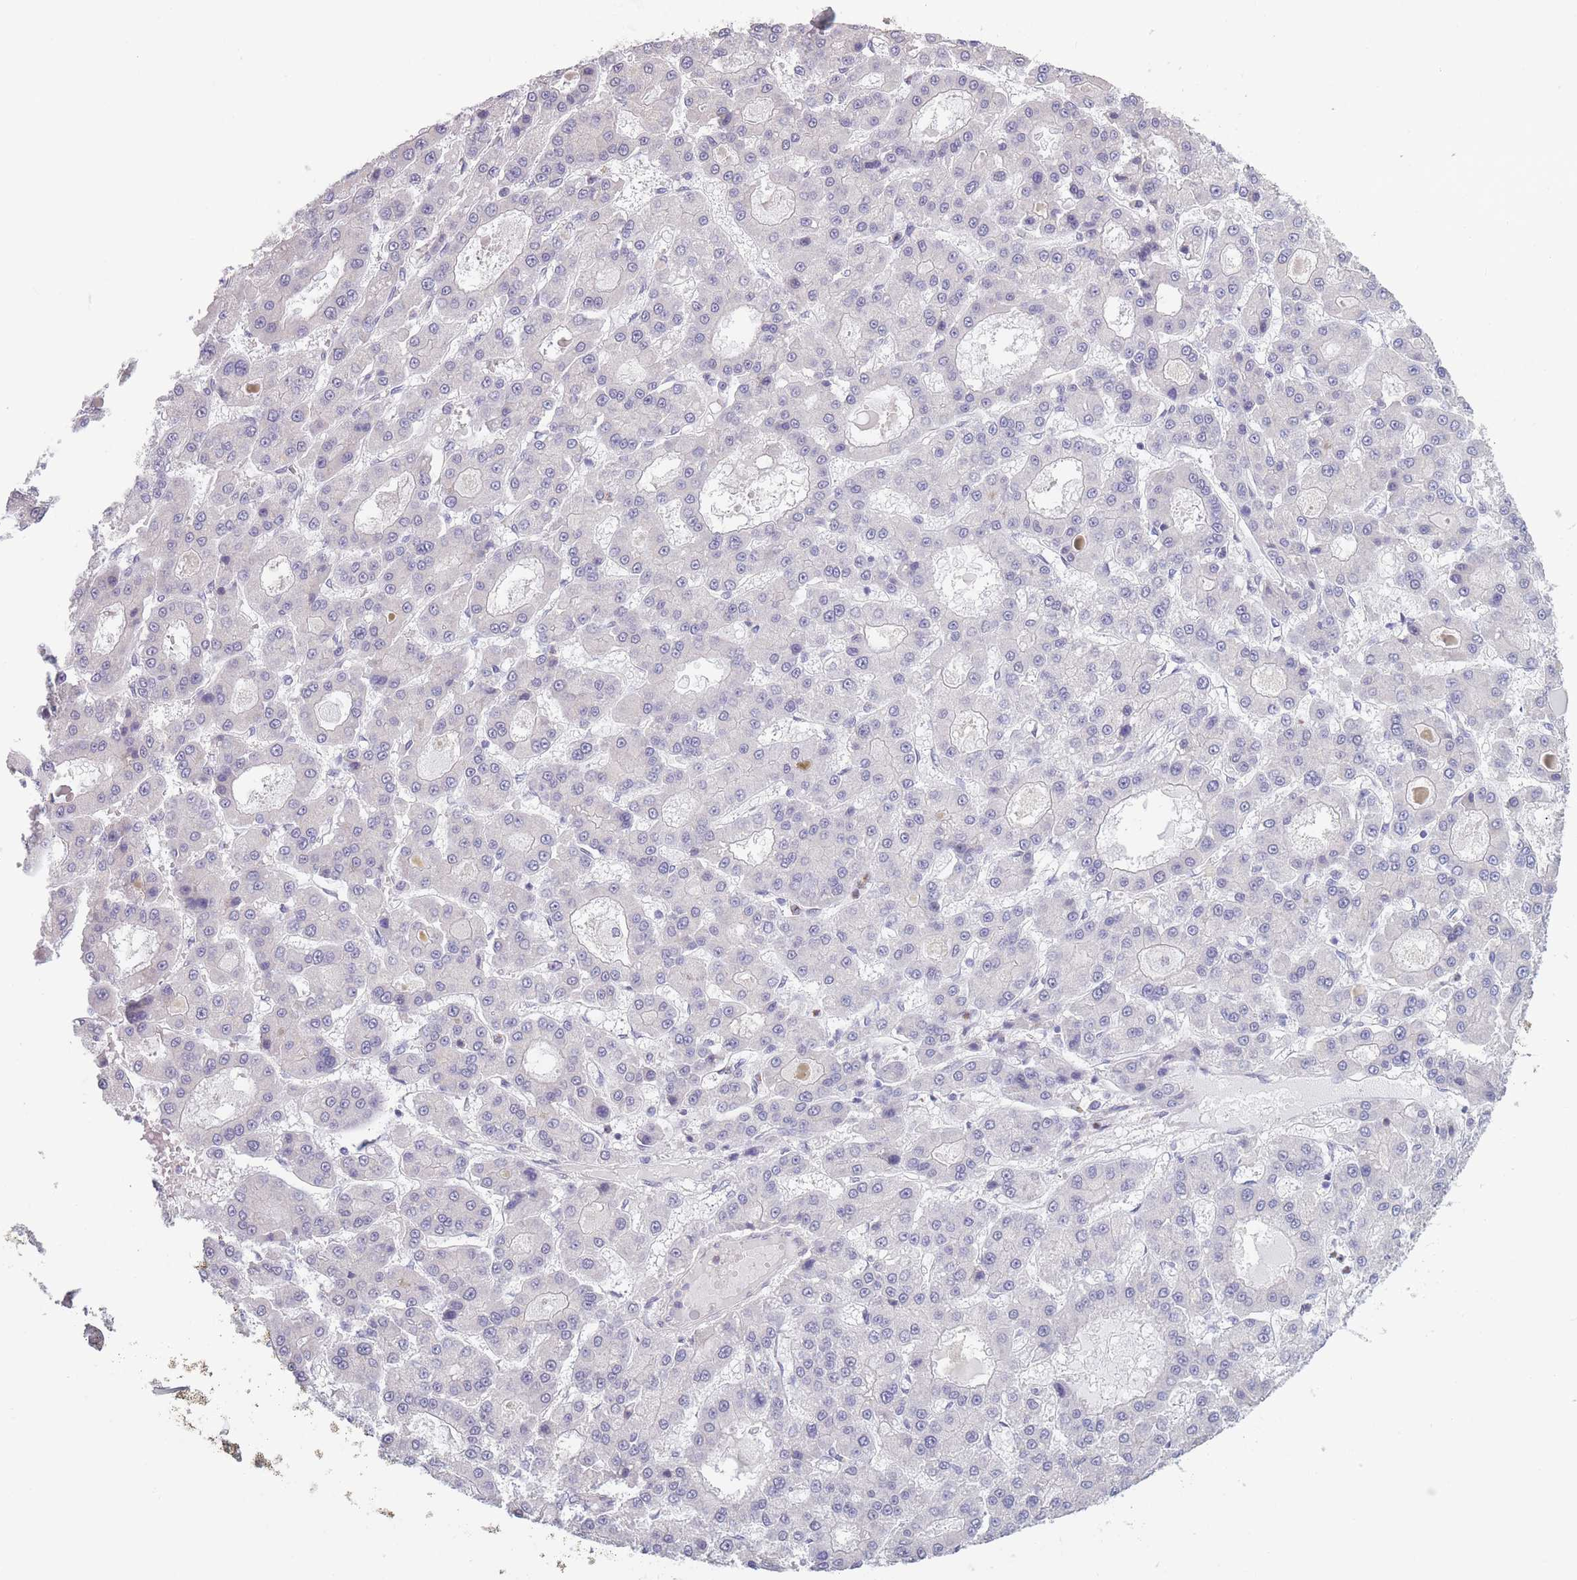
{"staining": {"intensity": "negative", "quantity": "none", "location": "none"}, "tissue": "liver cancer", "cell_type": "Tumor cells", "image_type": "cancer", "snomed": [{"axis": "morphology", "description": "Carcinoma, Hepatocellular, NOS"}, {"axis": "topography", "description": "Liver"}], "caption": "This is an immunohistochemistry (IHC) image of human hepatocellular carcinoma (liver). There is no positivity in tumor cells.", "gene": "PODXL", "patient": {"sex": "male", "age": 70}}